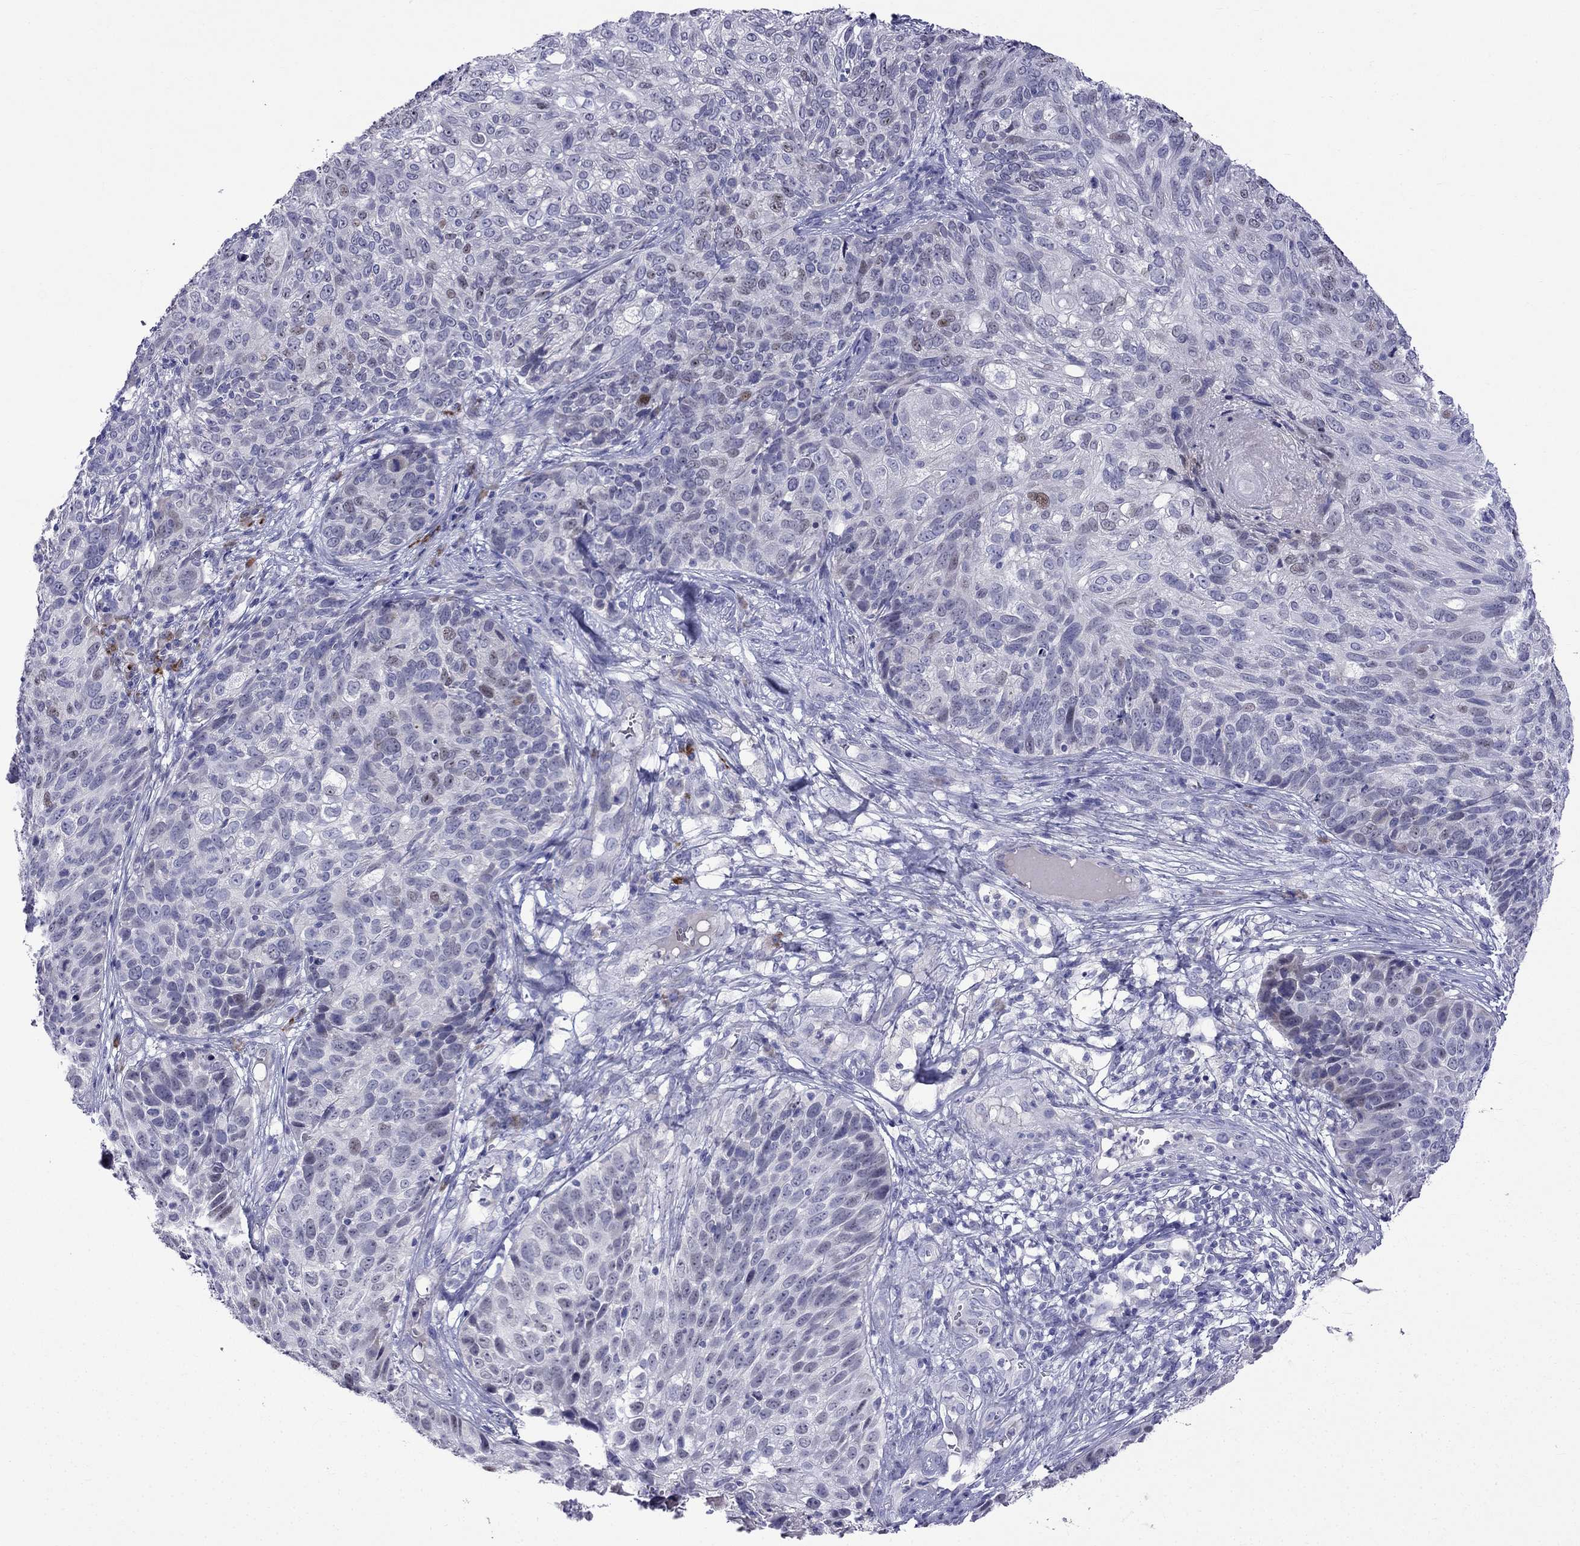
{"staining": {"intensity": "negative", "quantity": "none", "location": "none"}, "tissue": "skin cancer", "cell_type": "Tumor cells", "image_type": "cancer", "snomed": [{"axis": "morphology", "description": "Squamous cell carcinoma, NOS"}, {"axis": "topography", "description": "Skin"}], "caption": "Immunohistochemistry image of neoplastic tissue: squamous cell carcinoma (skin) stained with DAB (3,3'-diaminobenzidine) displays no significant protein positivity in tumor cells.", "gene": "PATE1", "patient": {"sex": "male", "age": 92}}